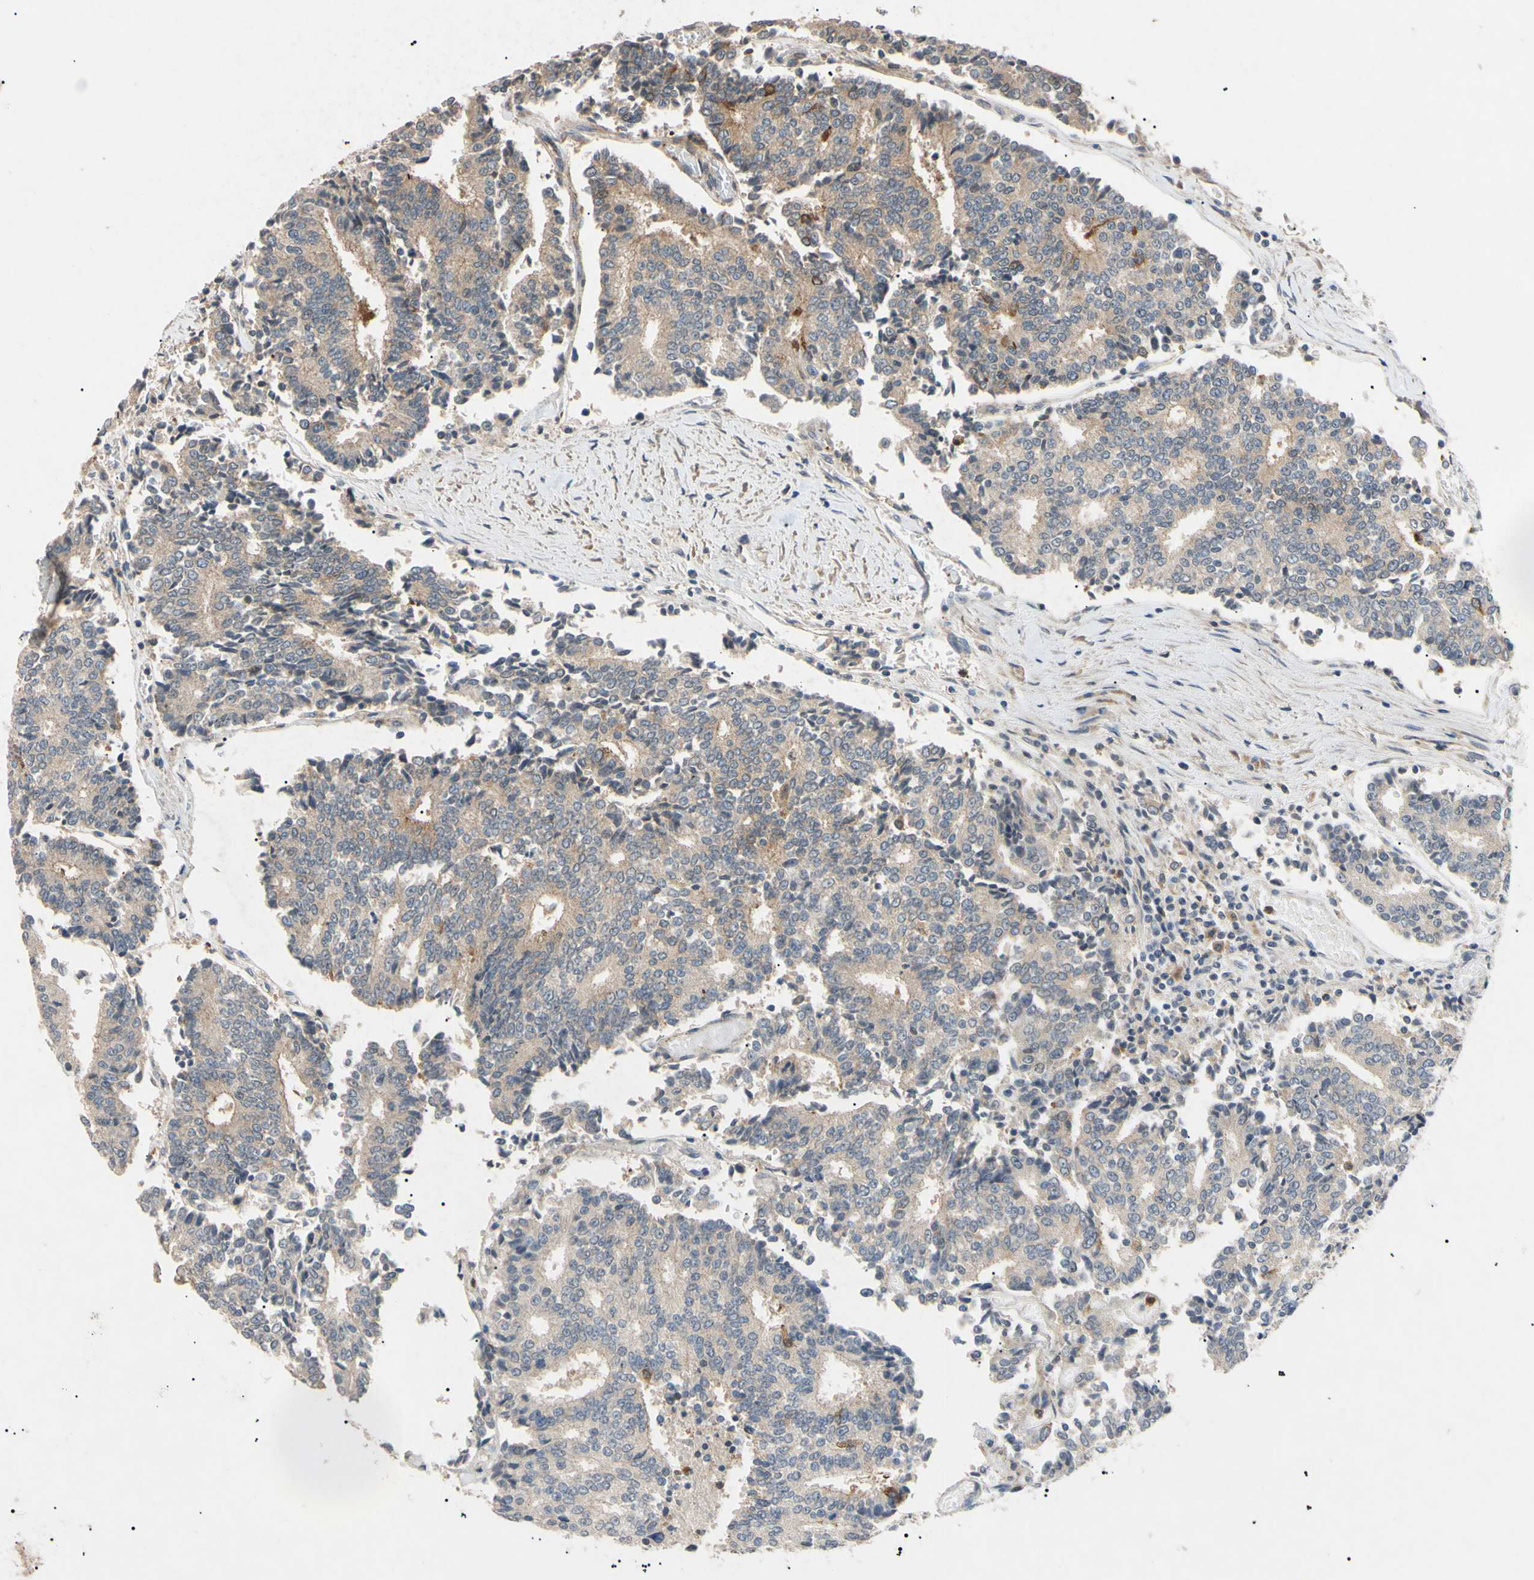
{"staining": {"intensity": "weak", "quantity": ">75%", "location": "cytoplasmic/membranous"}, "tissue": "prostate cancer", "cell_type": "Tumor cells", "image_type": "cancer", "snomed": [{"axis": "morphology", "description": "Normal tissue, NOS"}, {"axis": "morphology", "description": "Adenocarcinoma, High grade"}, {"axis": "topography", "description": "Prostate"}, {"axis": "topography", "description": "Seminal veicle"}], "caption": "Tumor cells display low levels of weak cytoplasmic/membranous expression in about >75% of cells in human prostate cancer (high-grade adenocarcinoma).", "gene": "TUBB4A", "patient": {"sex": "male", "age": 55}}